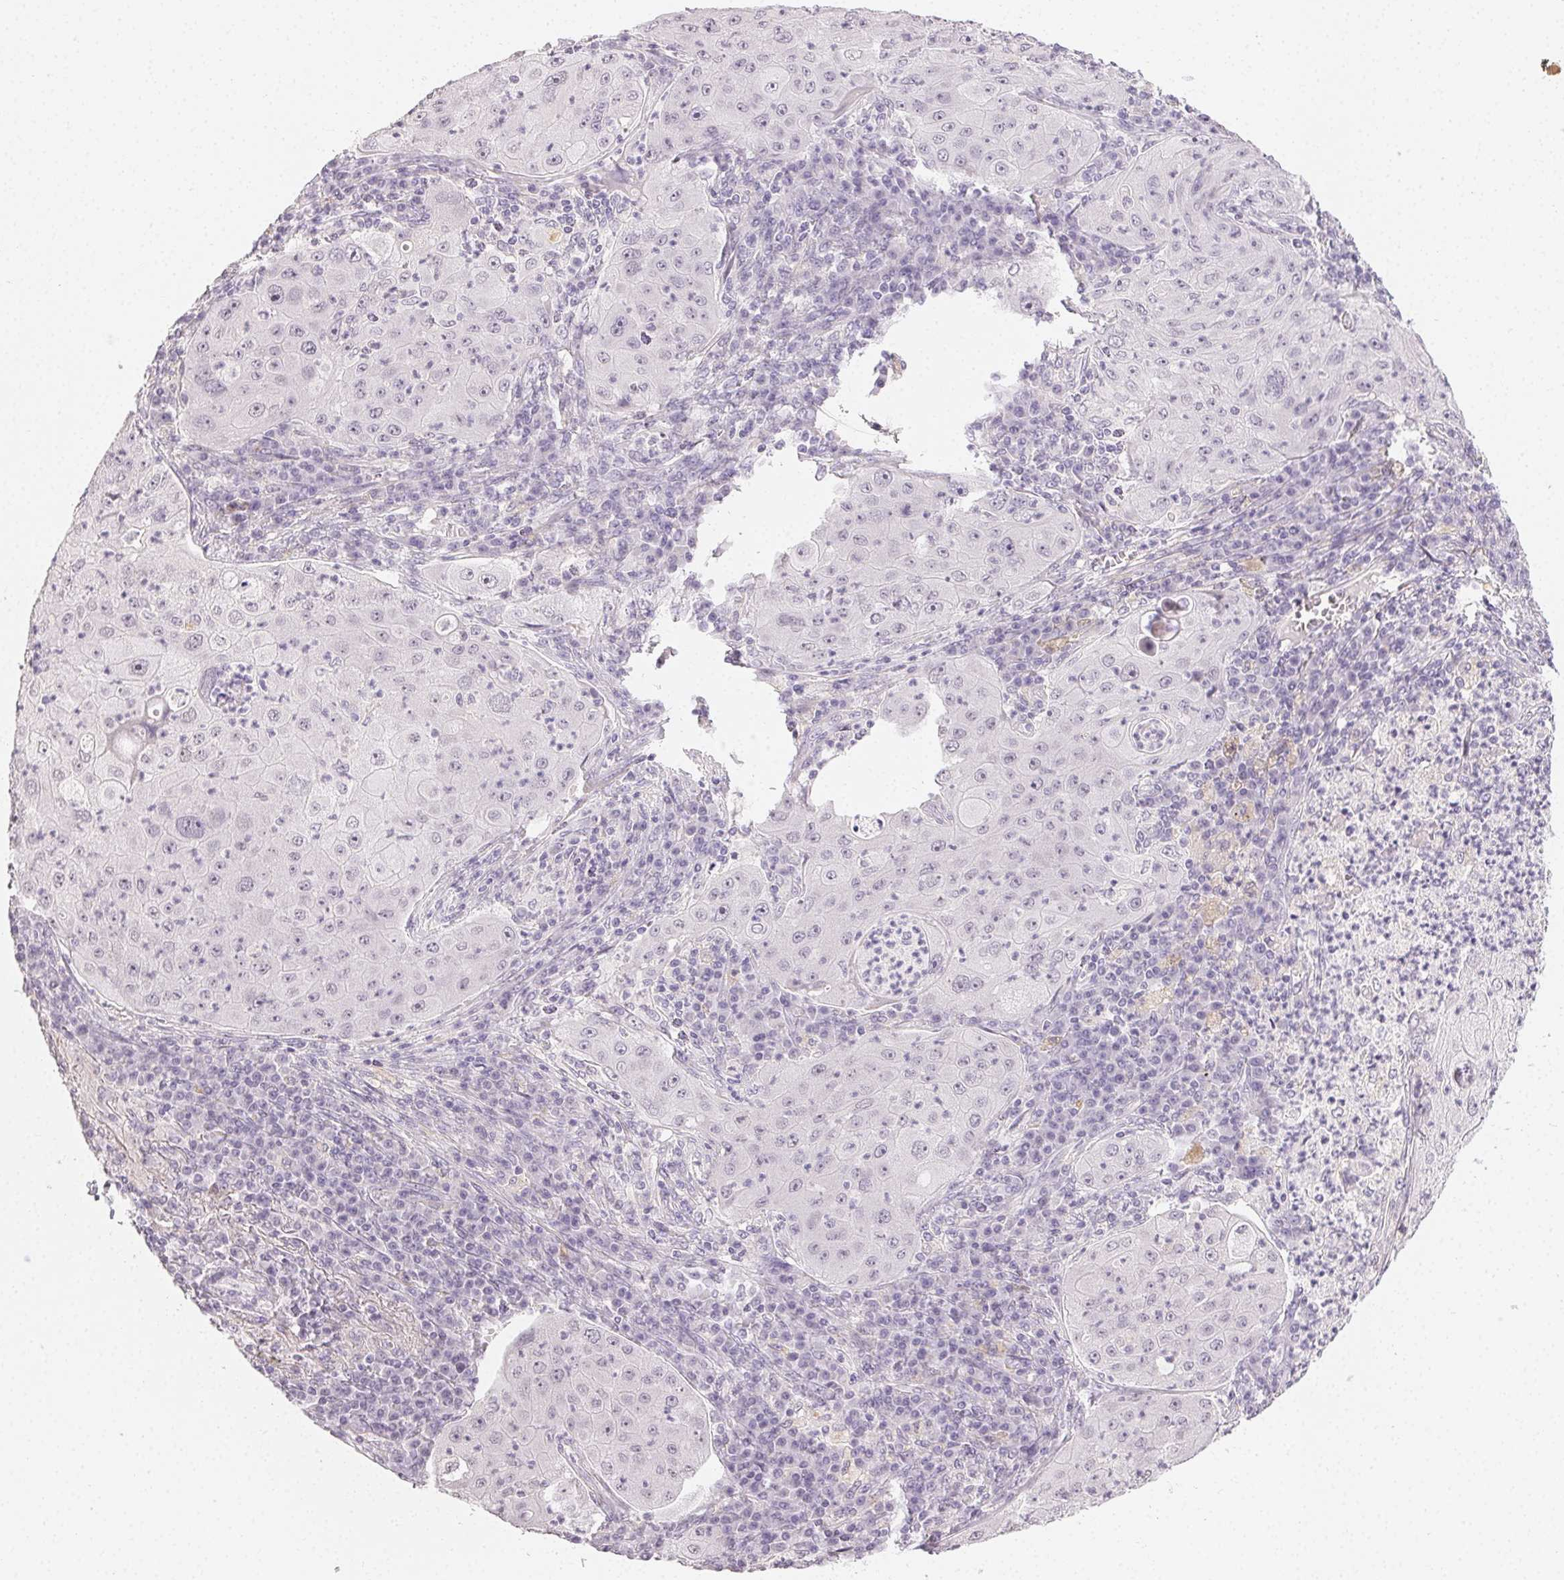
{"staining": {"intensity": "negative", "quantity": "none", "location": "none"}, "tissue": "lung cancer", "cell_type": "Tumor cells", "image_type": "cancer", "snomed": [{"axis": "morphology", "description": "Squamous cell carcinoma, NOS"}, {"axis": "topography", "description": "Lung"}], "caption": "The immunohistochemistry micrograph has no significant expression in tumor cells of lung squamous cell carcinoma tissue.", "gene": "TMEM174", "patient": {"sex": "female", "age": 59}}